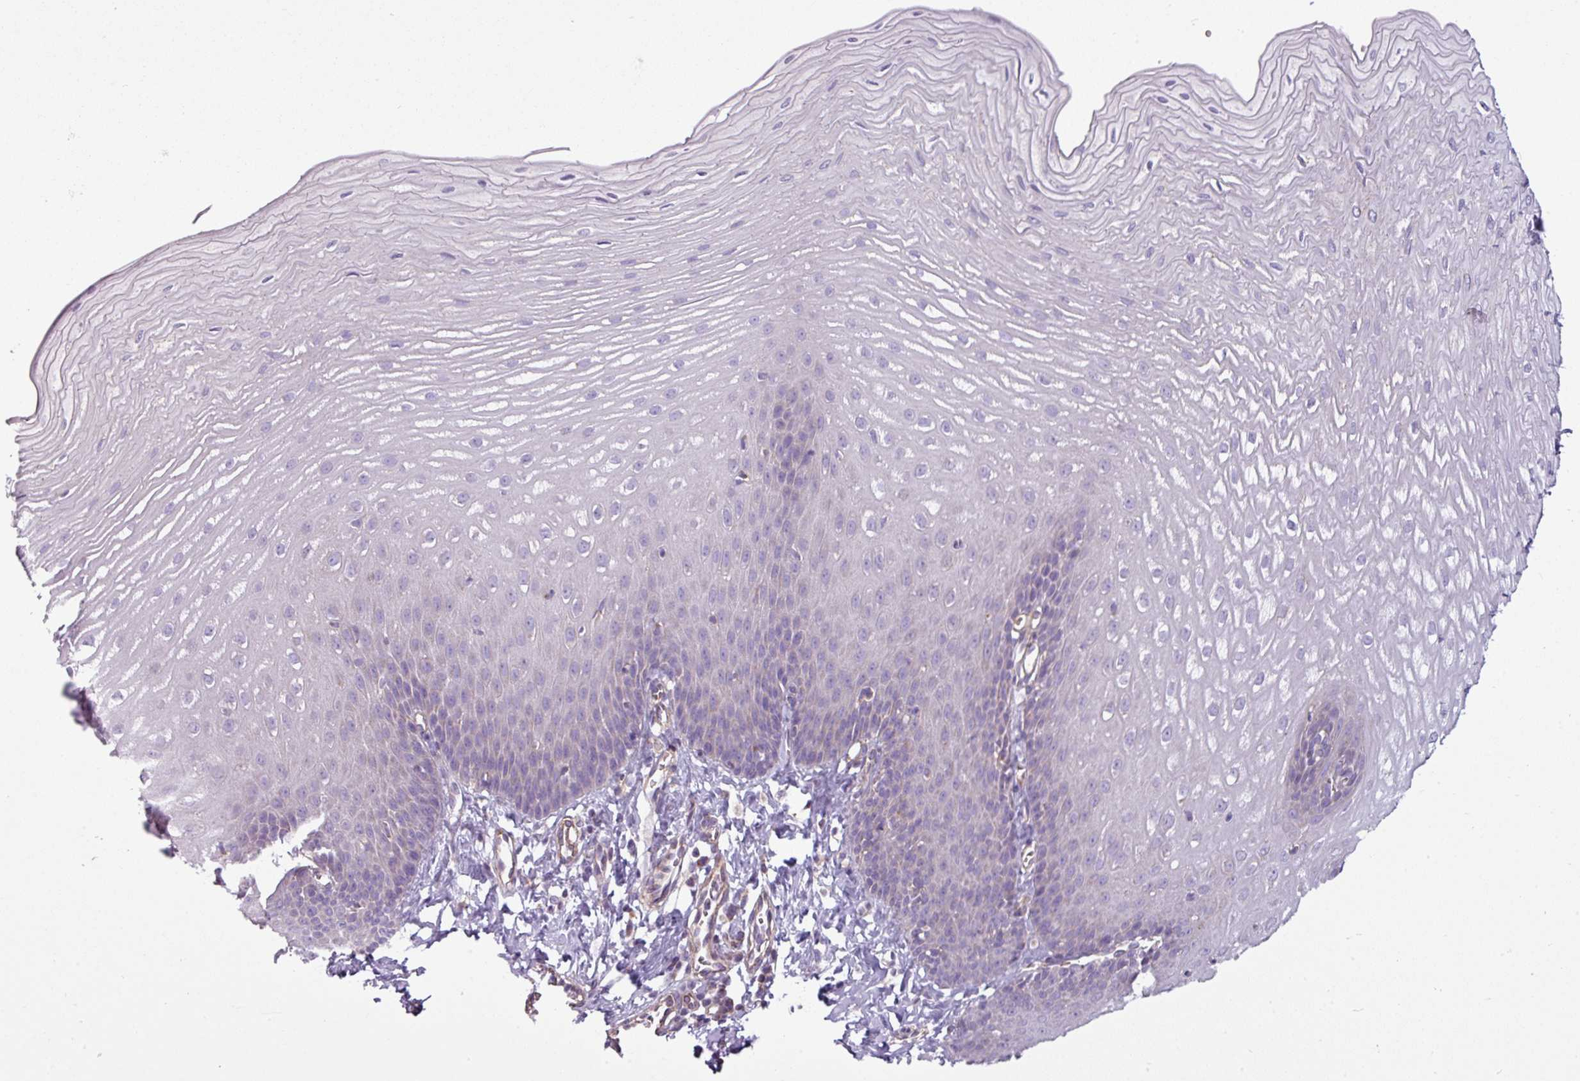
{"staining": {"intensity": "negative", "quantity": "none", "location": "none"}, "tissue": "esophagus", "cell_type": "Squamous epithelial cells", "image_type": "normal", "snomed": [{"axis": "morphology", "description": "Normal tissue, NOS"}, {"axis": "topography", "description": "Esophagus"}], "caption": "DAB immunohistochemical staining of normal esophagus demonstrates no significant expression in squamous epithelial cells. (Stains: DAB IHC with hematoxylin counter stain, Microscopy: brightfield microscopy at high magnification).", "gene": "BTN2A2", "patient": {"sex": "male", "age": 70}}